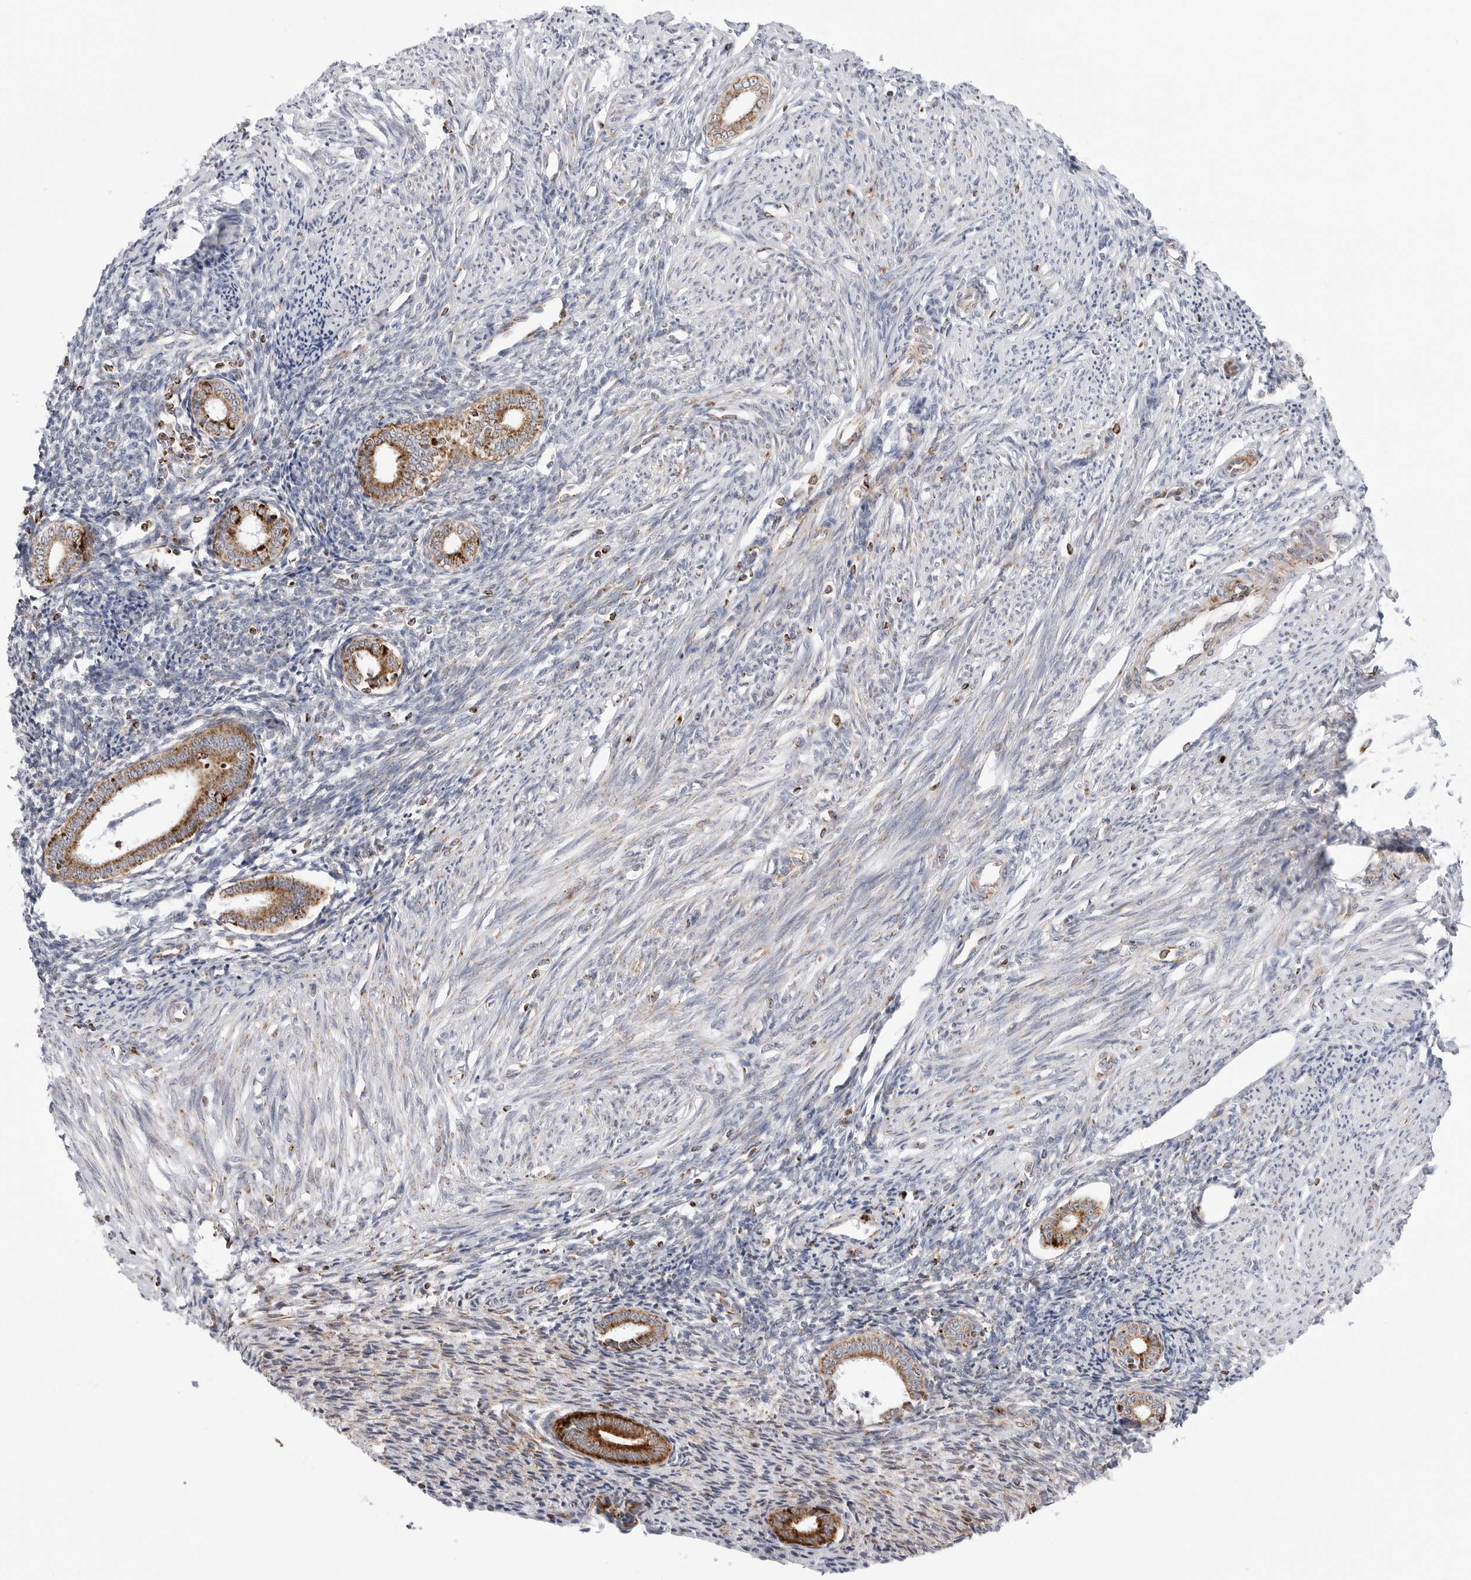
{"staining": {"intensity": "strong", "quantity": "<25%", "location": "cytoplasmic/membranous"}, "tissue": "endometrium", "cell_type": "Cells in endometrial stroma", "image_type": "normal", "snomed": [{"axis": "morphology", "description": "Normal tissue, NOS"}, {"axis": "topography", "description": "Endometrium"}], "caption": "Immunohistochemistry (IHC) of unremarkable endometrium shows medium levels of strong cytoplasmic/membranous expression in about <25% of cells in endometrial stroma.", "gene": "ATP5IF1", "patient": {"sex": "female", "age": 56}}